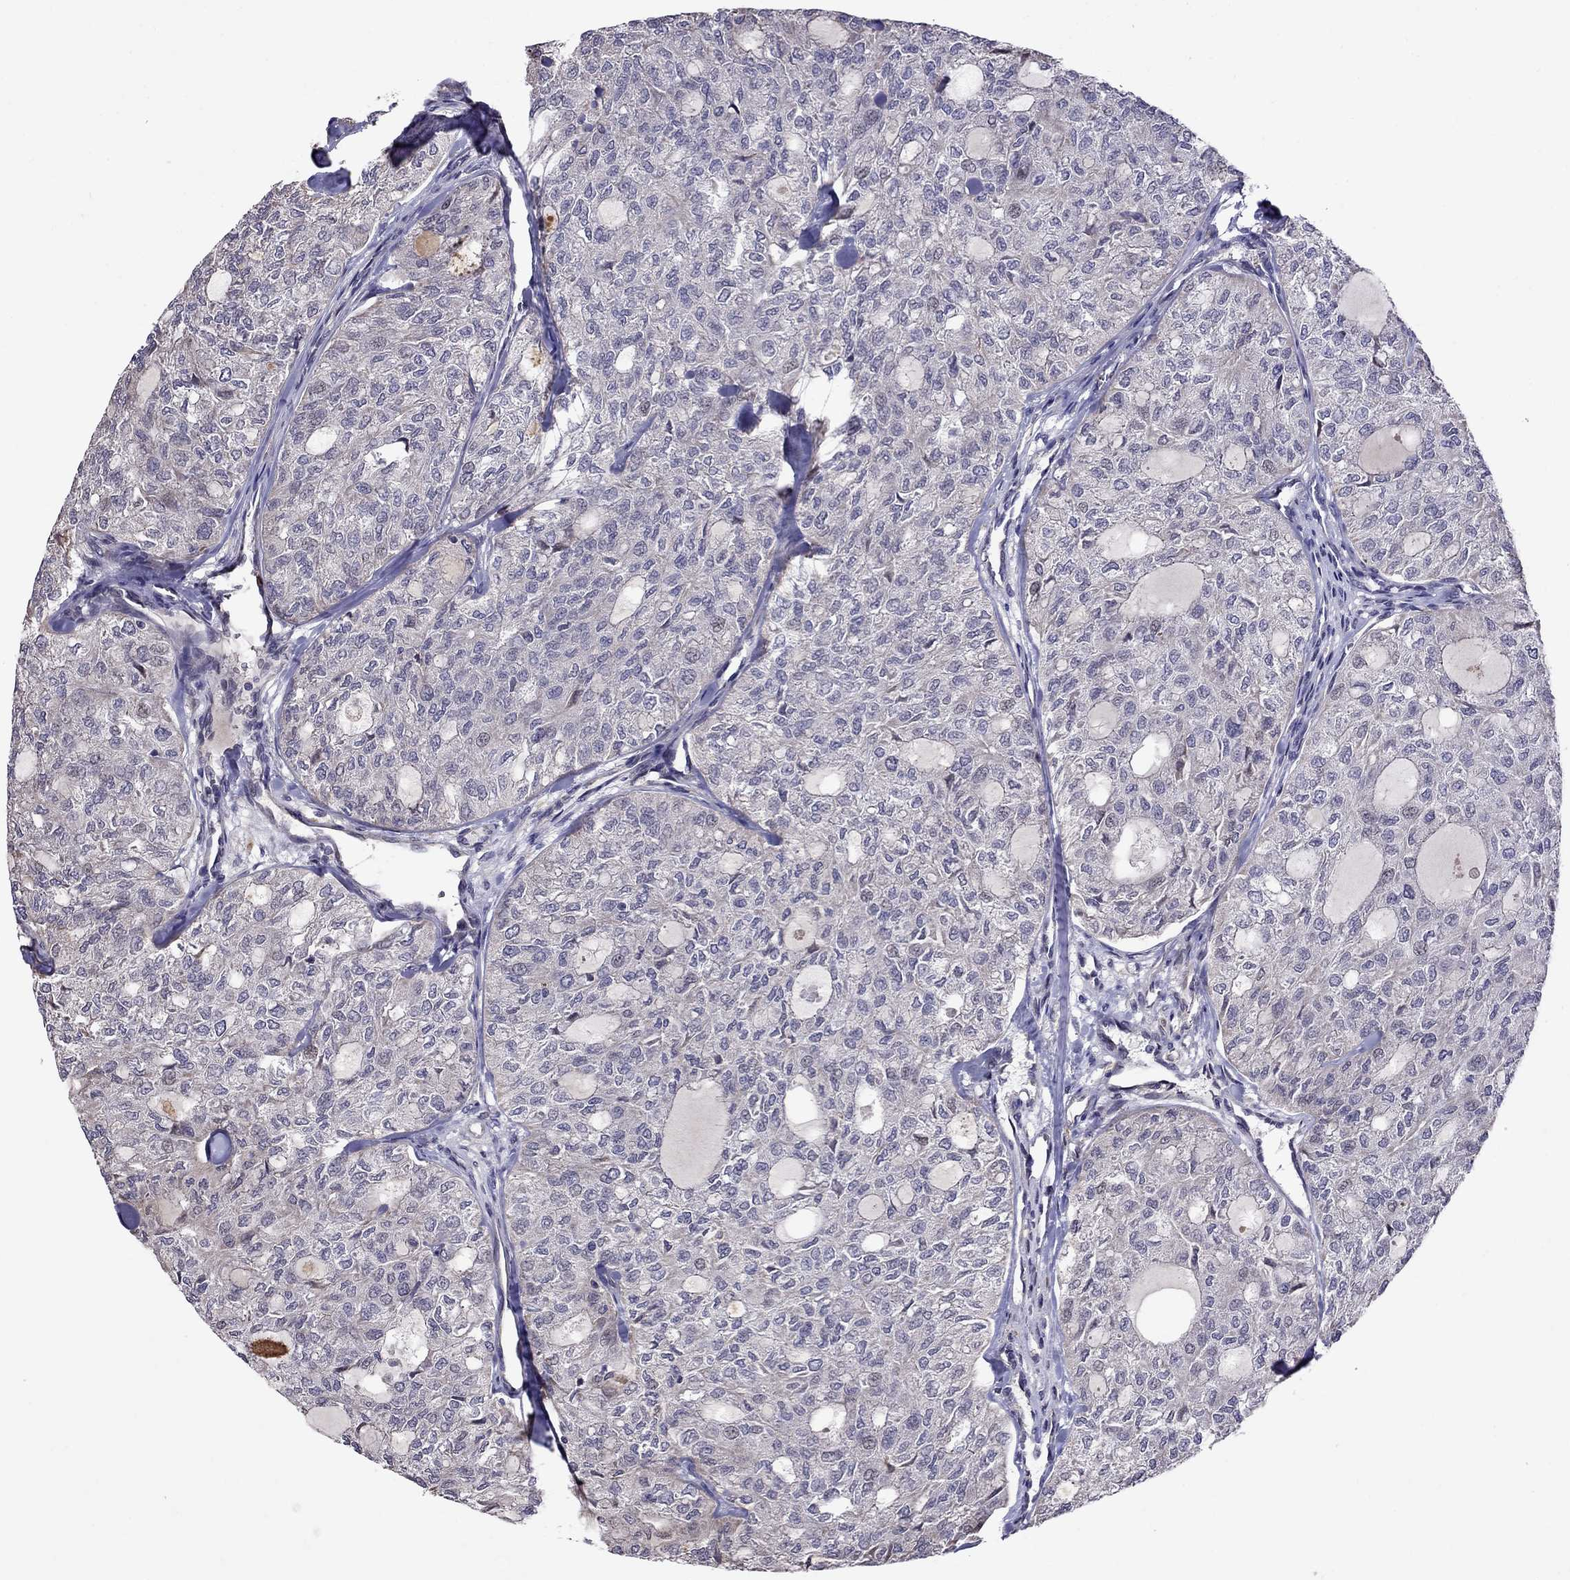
{"staining": {"intensity": "negative", "quantity": "none", "location": "none"}, "tissue": "thyroid cancer", "cell_type": "Tumor cells", "image_type": "cancer", "snomed": [{"axis": "morphology", "description": "Follicular adenoma carcinoma, NOS"}, {"axis": "topography", "description": "Thyroid gland"}], "caption": "High magnification brightfield microscopy of thyroid cancer (follicular adenoma carcinoma) stained with DAB (3,3'-diaminobenzidine) (brown) and counterstained with hematoxylin (blue): tumor cells show no significant staining.", "gene": "ADAM28", "patient": {"sex": "male", "age": 75}}